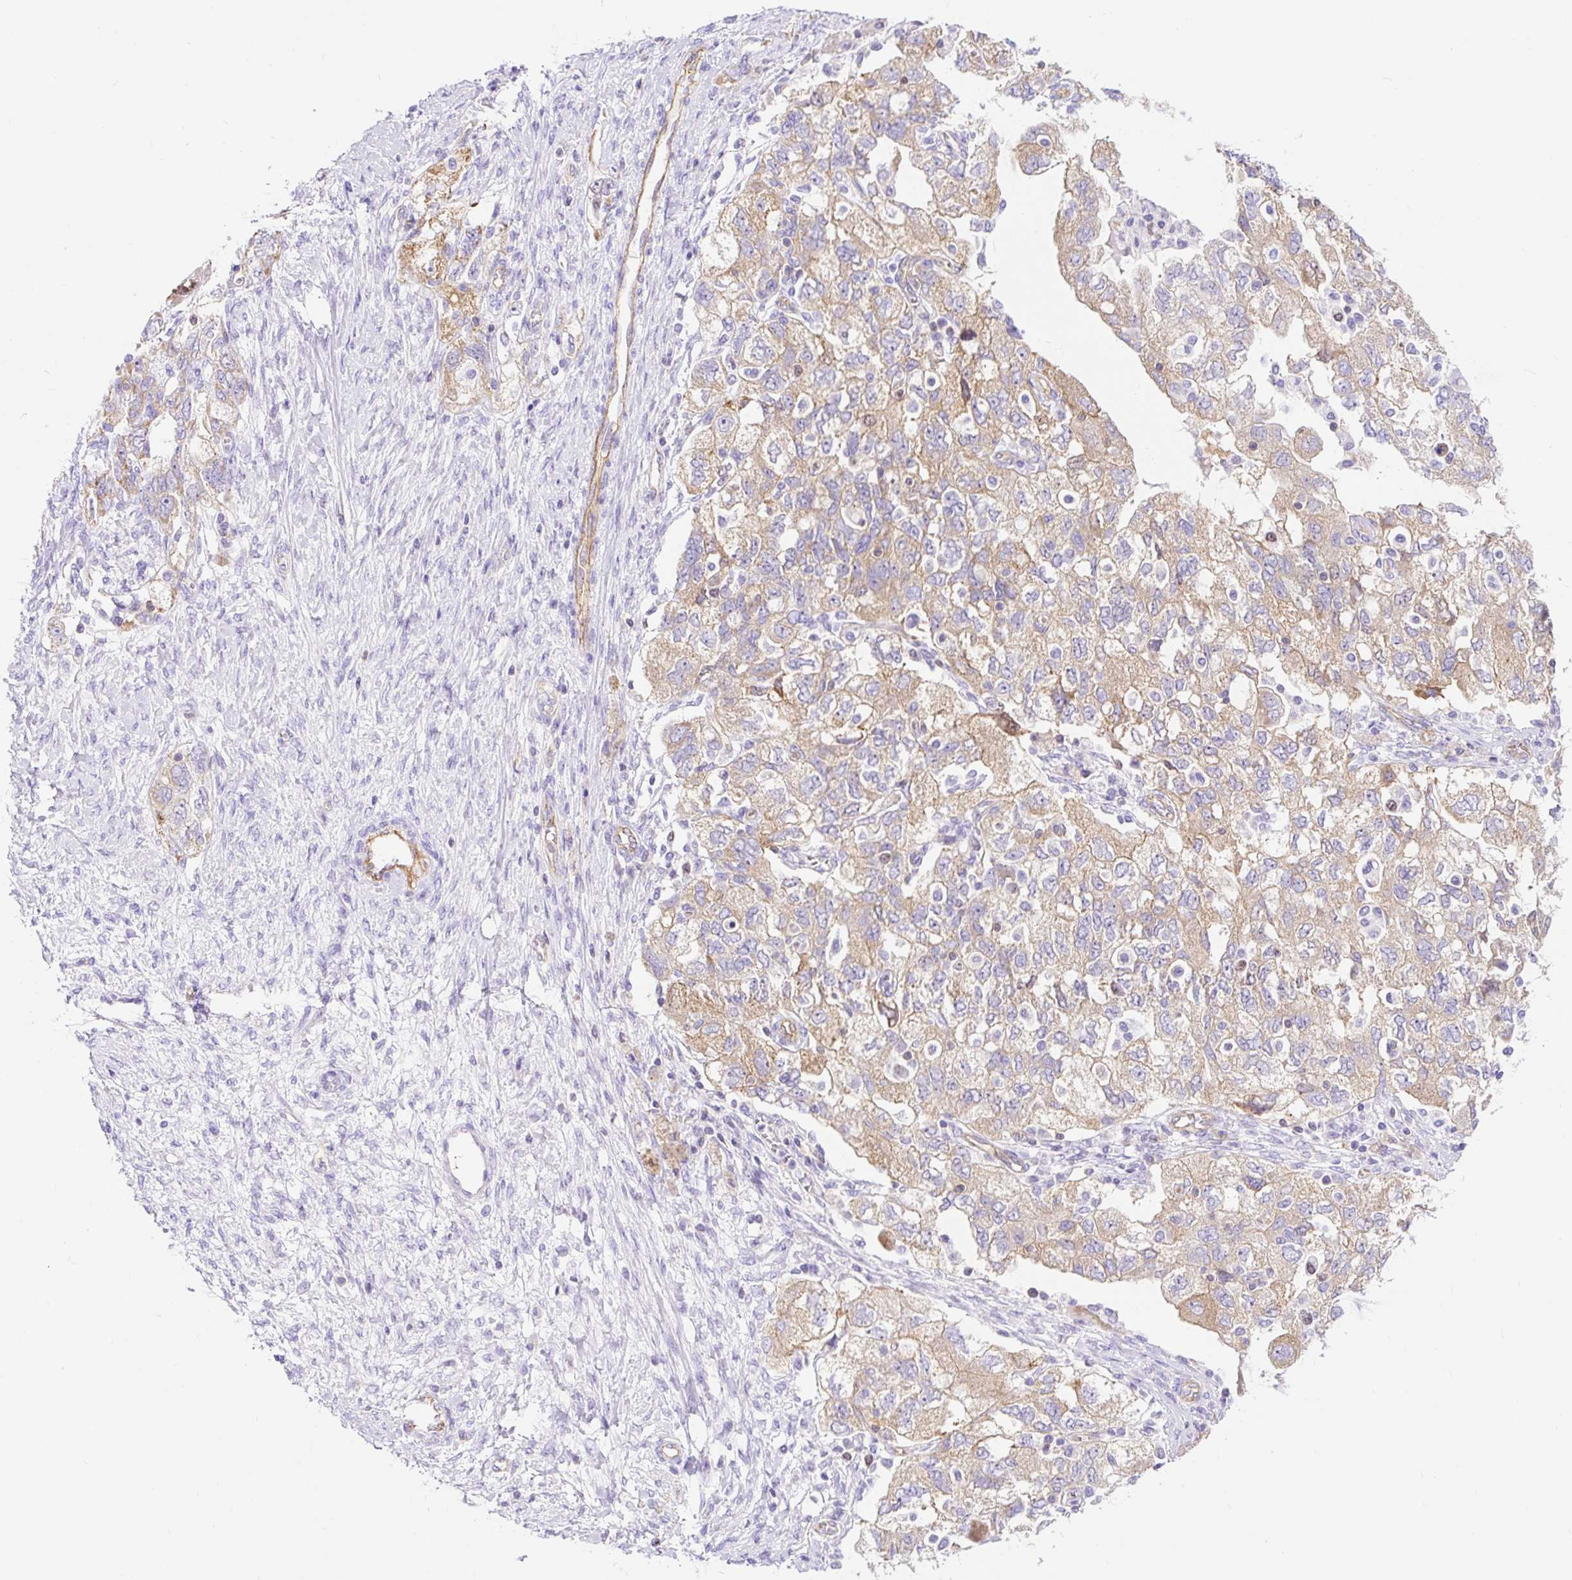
{"staining": {"intensity": "weak", "quantity": "25%-75%", "location": "cytoplasmic/membranous"}, "tissue": "ovarian cancer", "cell_type": "Tumor cells", "image_type": "cancer", "snomed": [{"axis": "morphology", "description": "Carcinoma, NOS"}, {"axis": "morphology", "description": "Cystadenocarcinoma, serous, NOS"}, {"axis": "topography", "description": "Ovary"}], "caption": "The micrograph exhibits a brown stain indicating the presence of a protein in the cytoplasmic/membranous of tumor cells in ovarian serous cystadenocarcinoma.", "gene": "HIP1R", "patient": {"sex": "female", "age": 69}}